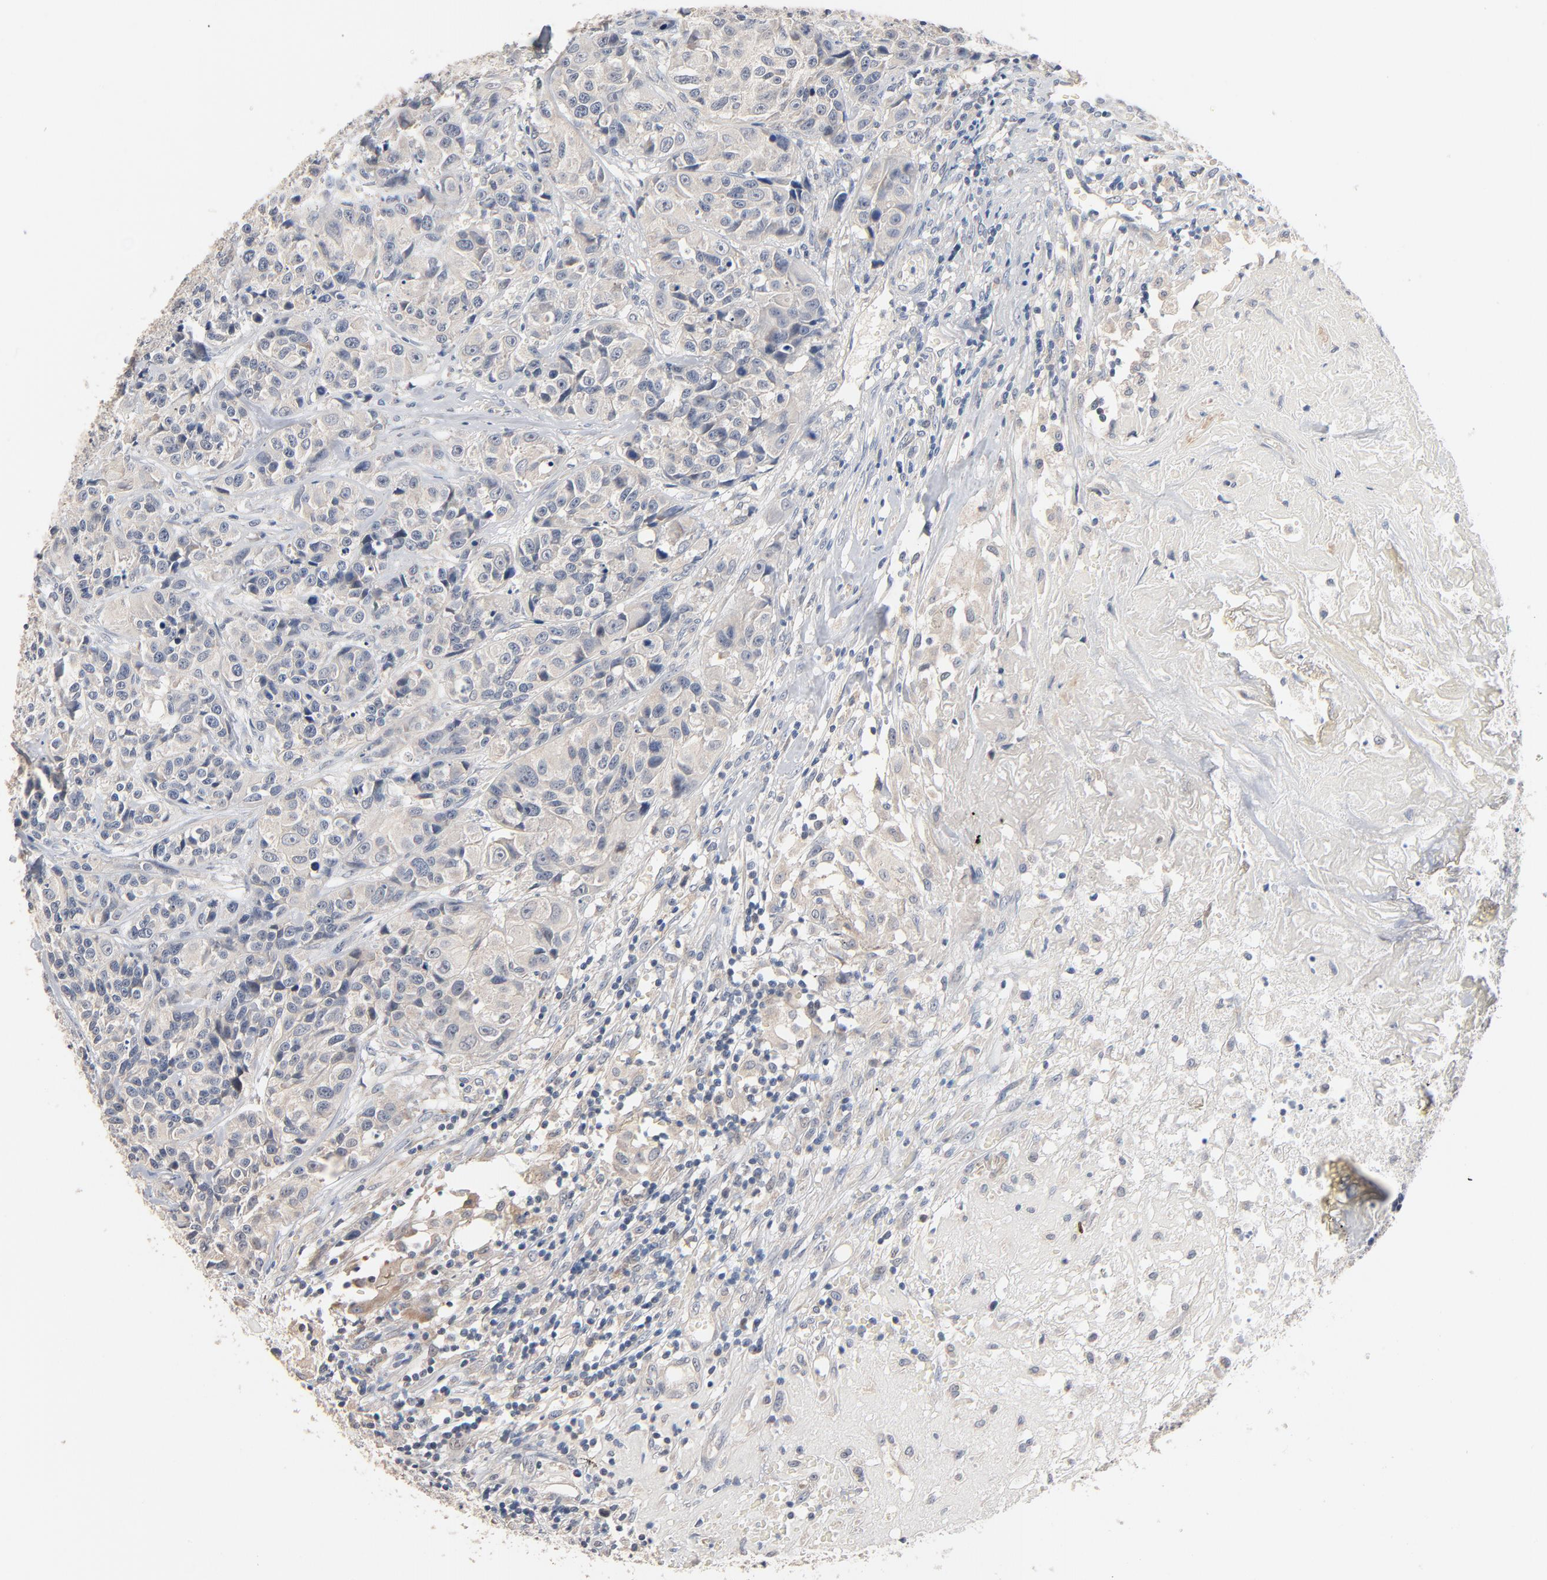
{"staining": {"intensity": "negative", "quantity": "none", "location": "none"}, "tissue": "urothelial cancer", "cell_type": "Tumor cells", "image_type": "cancer", "snomed": [{"axis": "morphology", "description": "Urothelial carcinoma, High grade"}, {"axis": "topography", "description": "Urinary bladder"}], "caption": "There is no significant expression in tumor cells of urothelial cancer. (DAB (3,3'-diaminobenzidine) immunohistochemistry (IHC) visualized using brightfield microscopy, high magnification).", "gene": "ZDHHC8", "patient": {"sex": "female", "age": 81}}